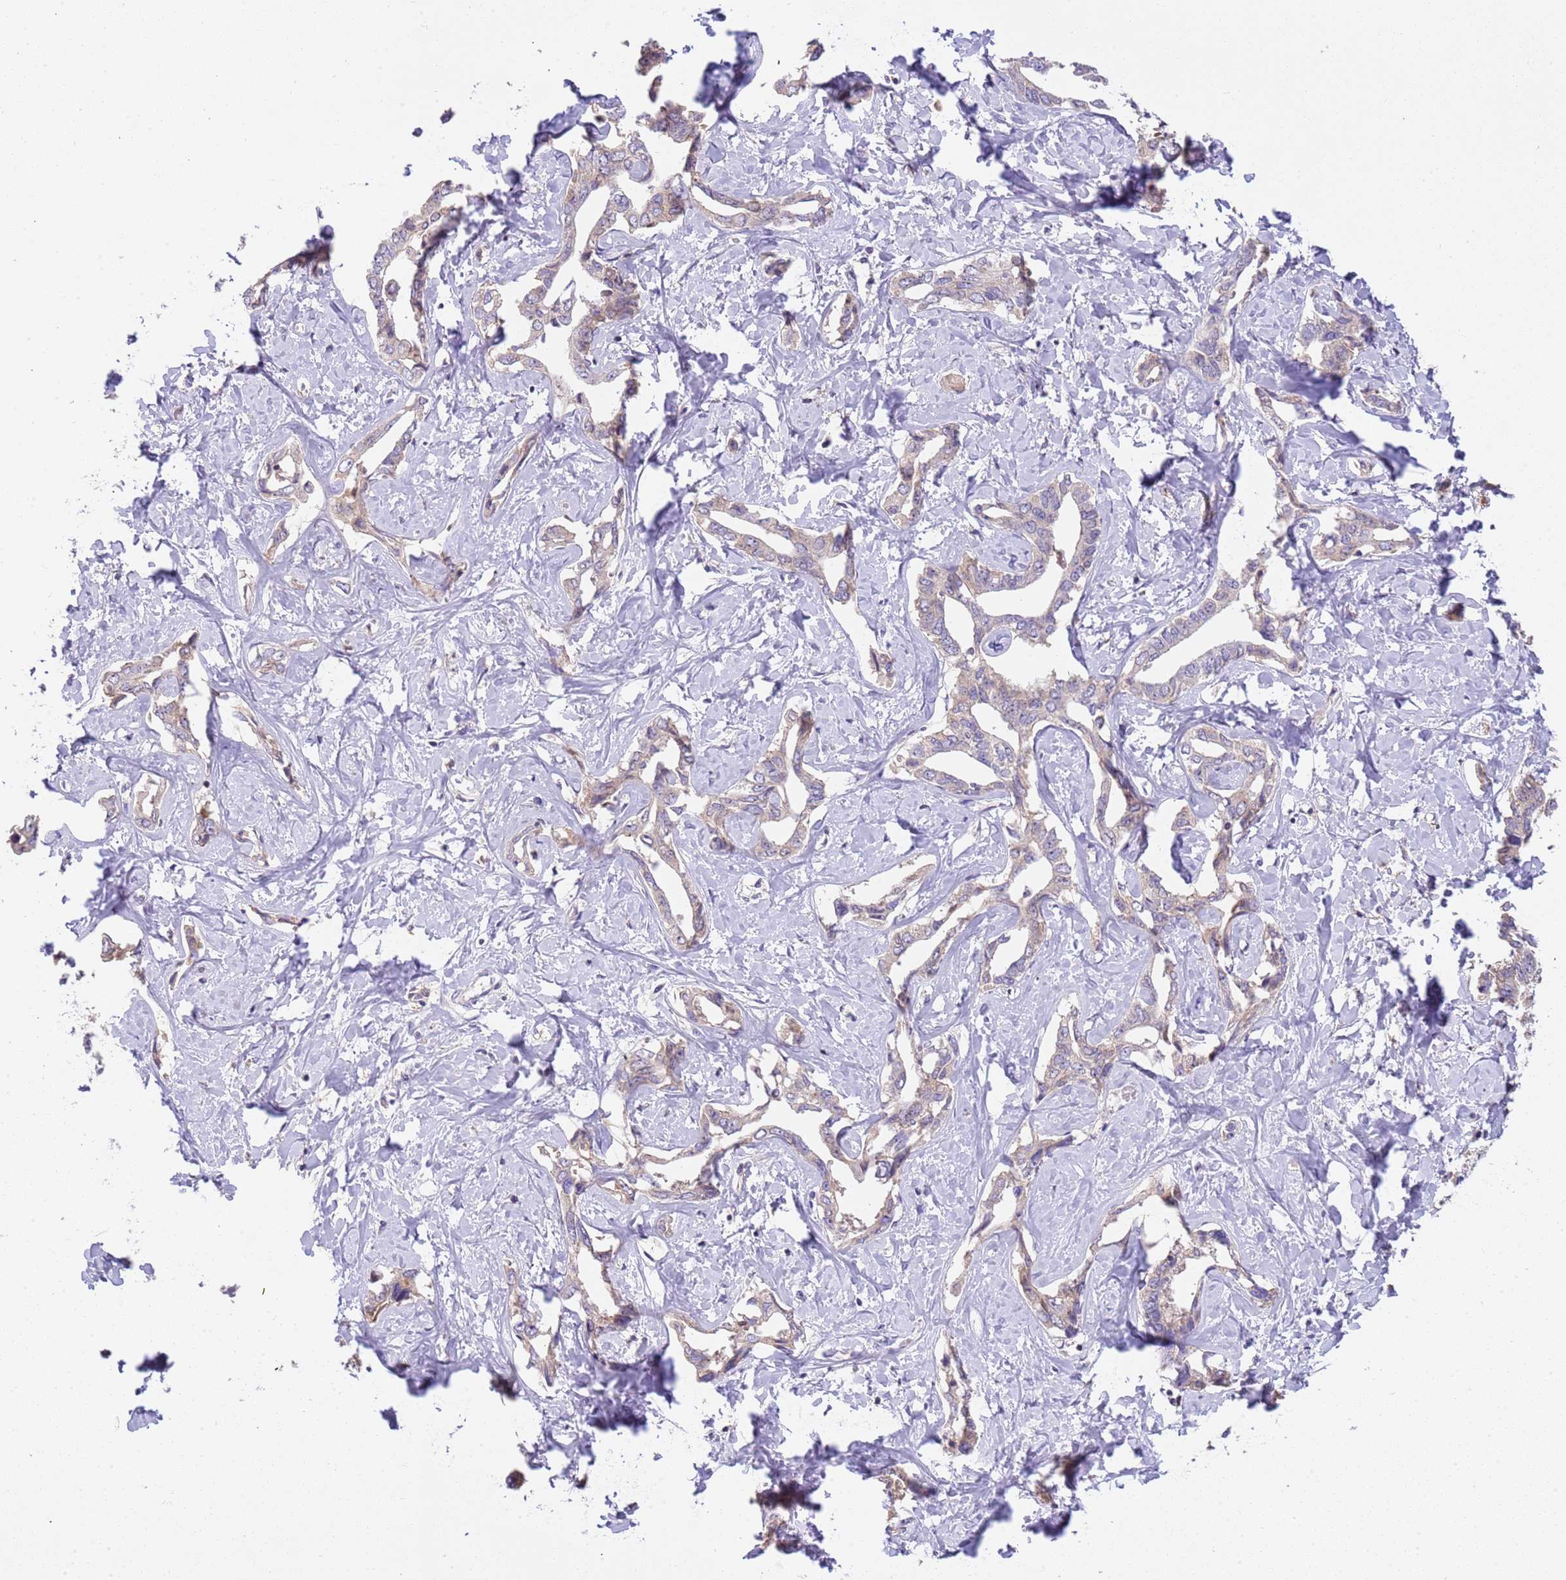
{"staining": {"intensity": "negative", "quantity": "none", "location": "none"}, "tissue": "liver cancer", "cell_type": "Tumor cells", "image_type": "cancer", "snomed": [{"axis": "morphology", "description": "Cholangiocarcinoma"}, {"axis": "topography", "description": "Liver"}], "caption": "High power microscopy micrograph of an immunohistochemistry (IHC) micrograph of liver cancer (cholangiocarcinoma), revealing no significant expression in tumor cells. (DAB immunohistochemistry, high magnification).", "gene": "PLCXD3", "patient": {"sex": "male", "age": 59}}